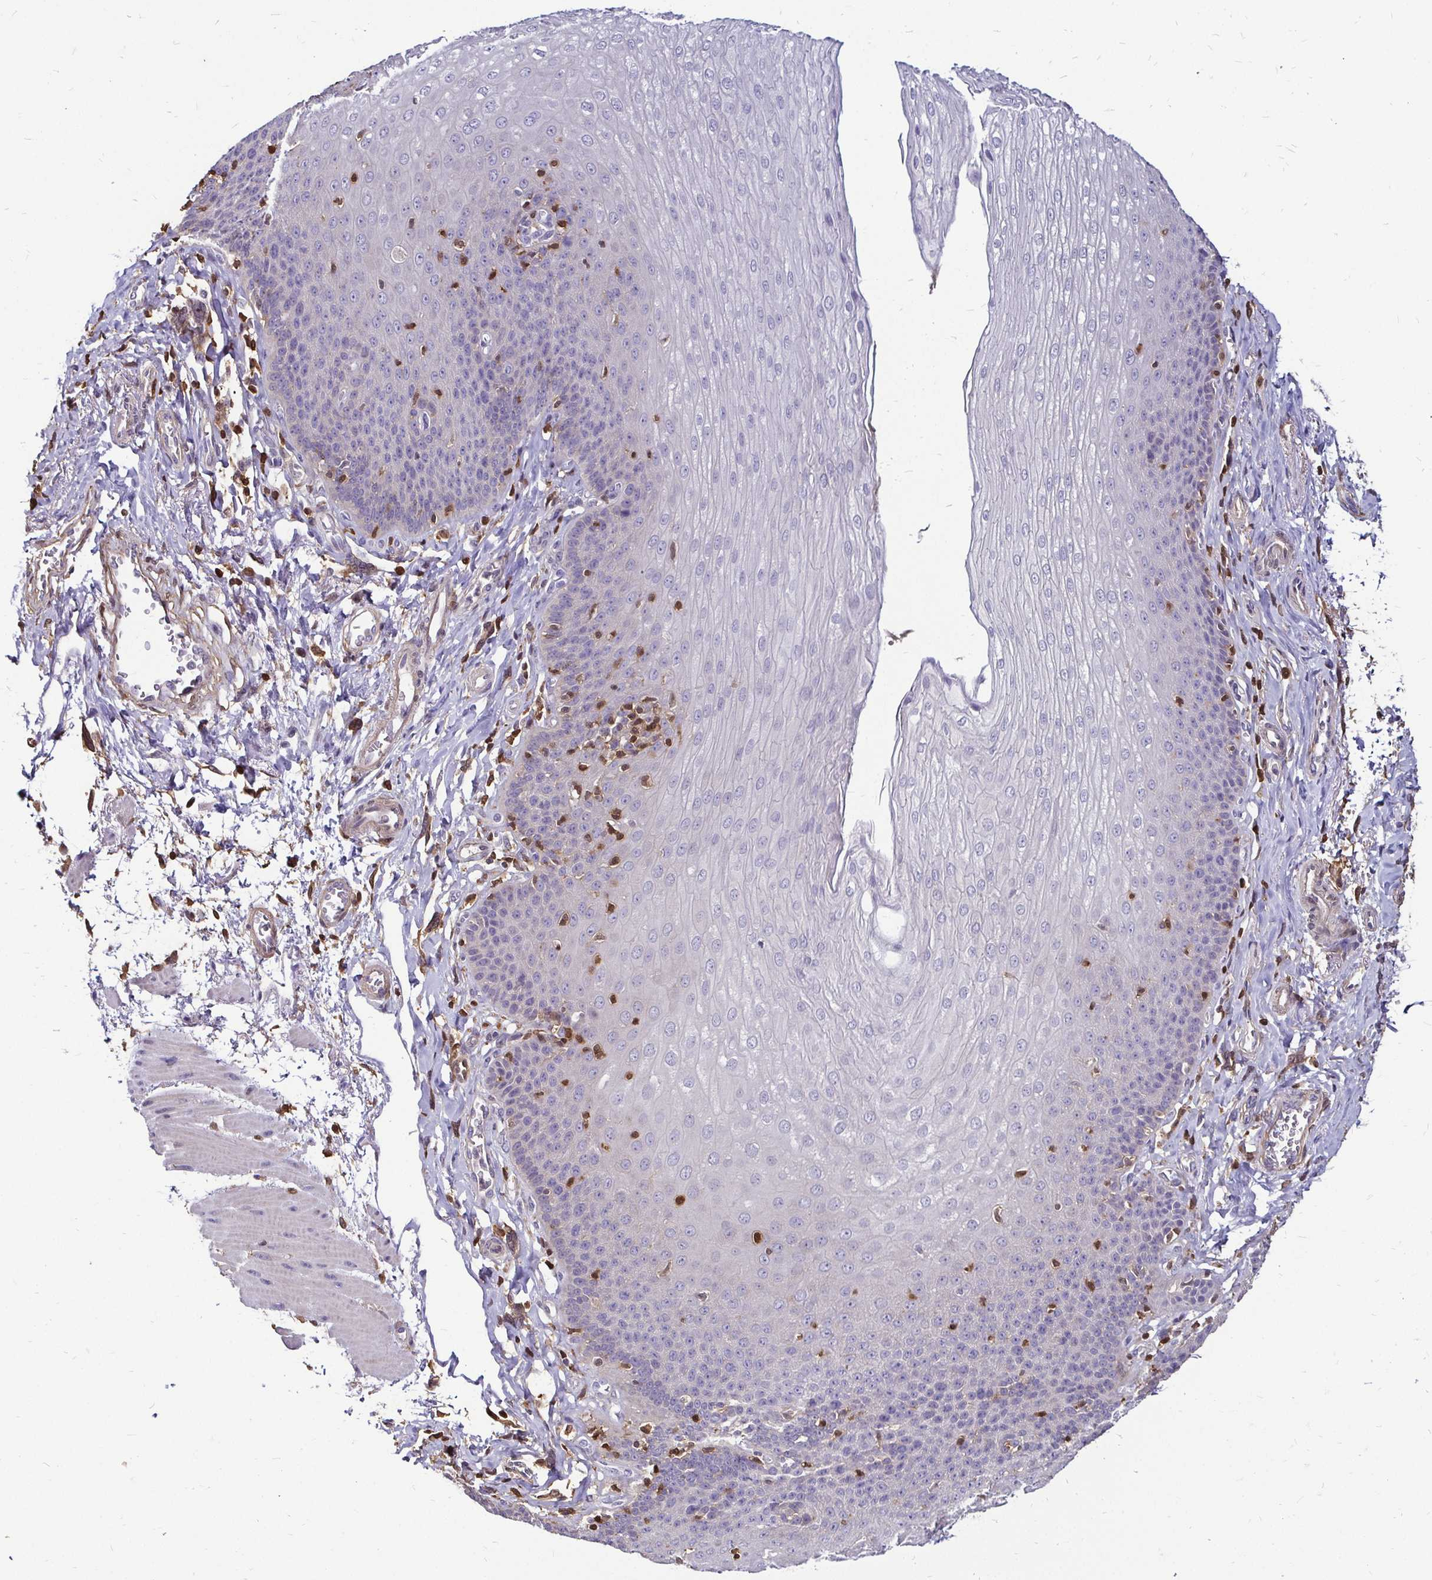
{"staining": {"intensity": "negative", "quantity": "none", "location": "none"}, "tissue": "esophagus", "cell_type": "Squamous epithelial cells", "image_type": "normal", "snomed": [{"axis": "morphology", "description": "Normal tissue, NOS"}, {"axis": "topography", "description": "Esophagus"}], "caption": "Squamous epithelial cells show no significant expression in unremarkable esophagus.", "gene": "ZFP1", "patient": {"sex": "female", "age": 81}}